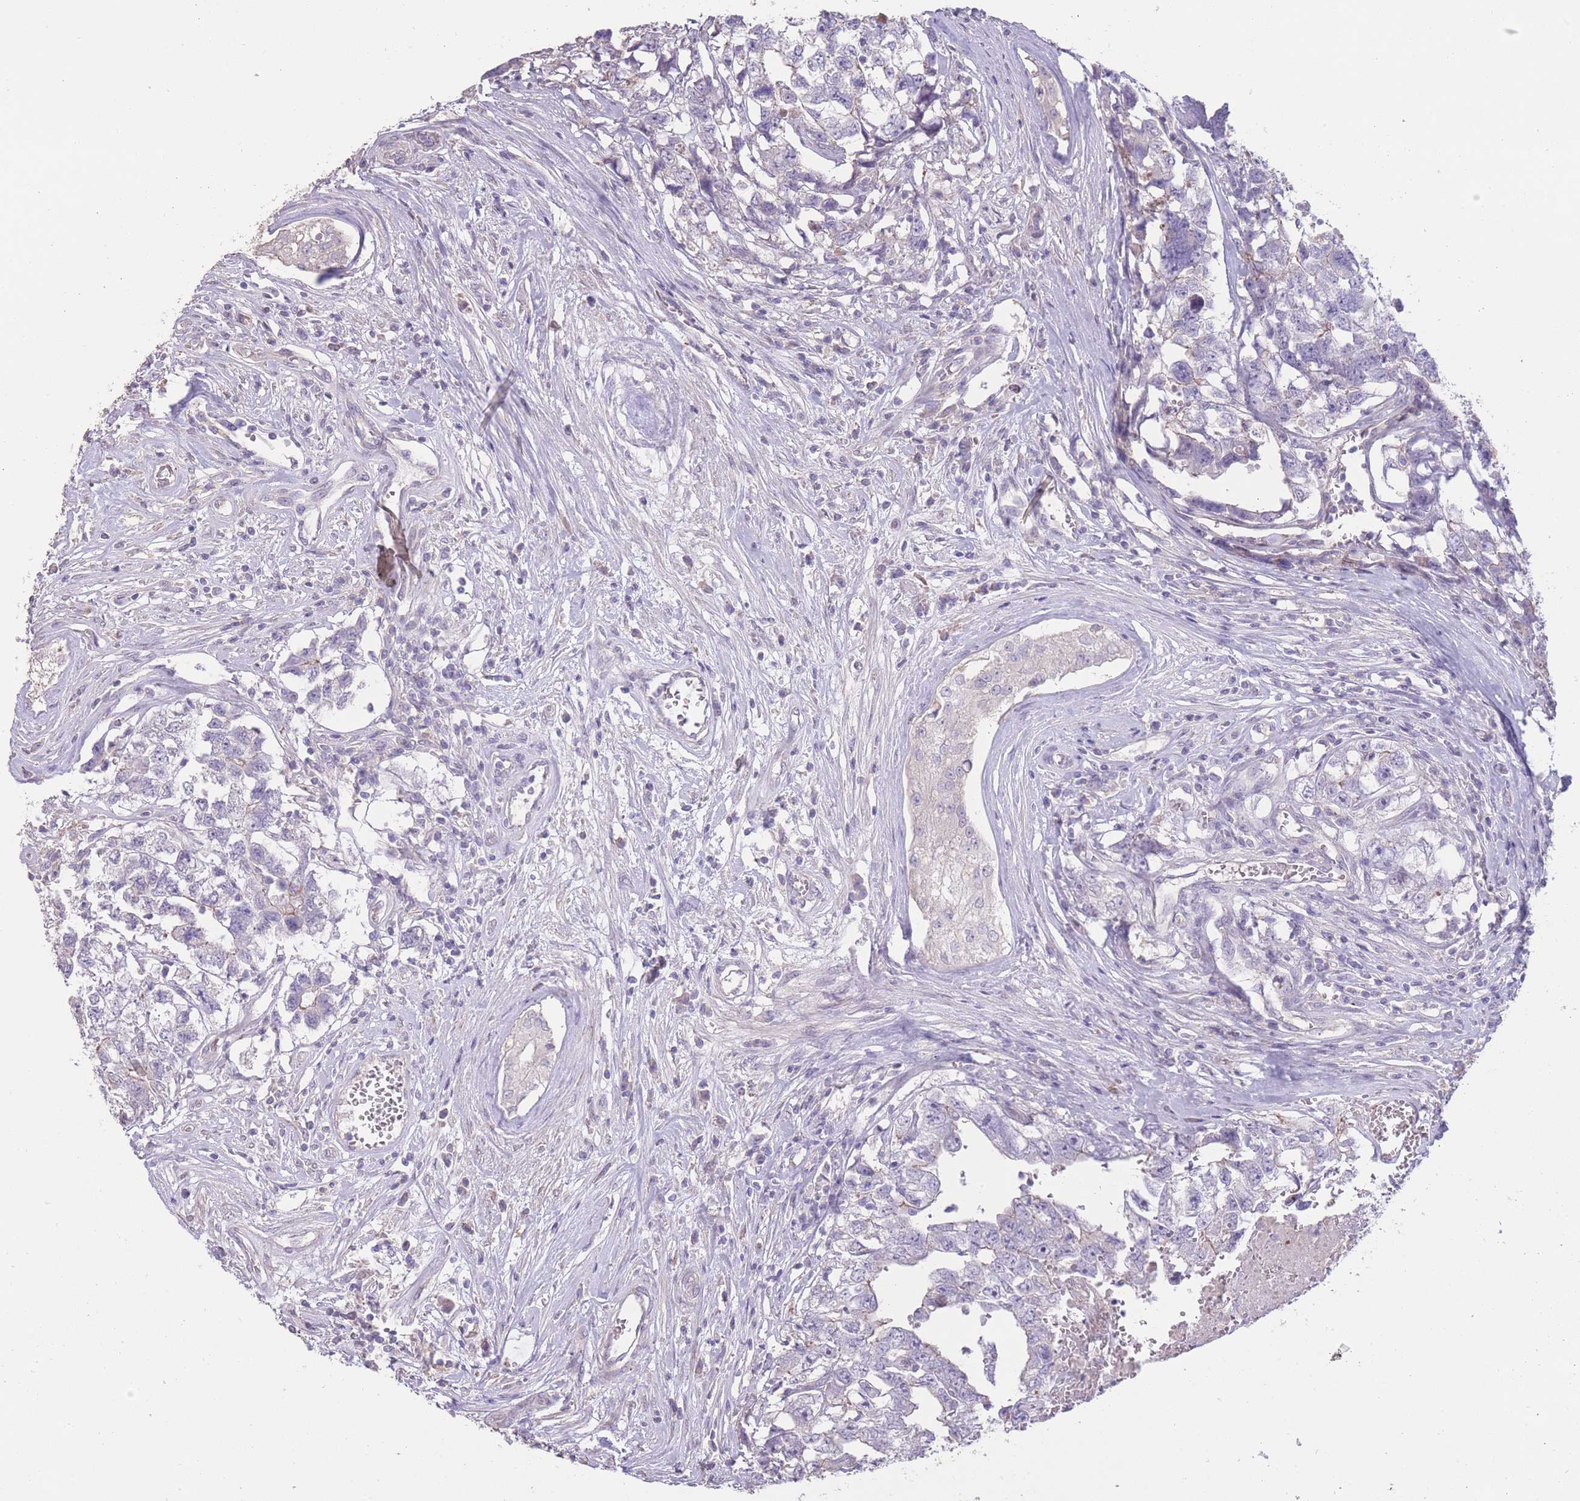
{"staining": {"intensity": "negative", "quantity": "none", "location": "none"}, "tissue": "testis cancer", "cell_type": "Tumor cells", "image_type": "cancer", "snomed": [{"axis": "morphology", "description": "Carcinoma, Embryonal, NOS"}, {"axis": "topography", "description": "Testis"}], "caption": "IHC histopathology image of neoplastic tissue: human testis cancer stained with DAB (3,3'-diaminobenzidine) exhibits no significant protein staining in tumor cells.", "gene": "RSPH10B", "patient": {"sex": "male", "age": 22}}